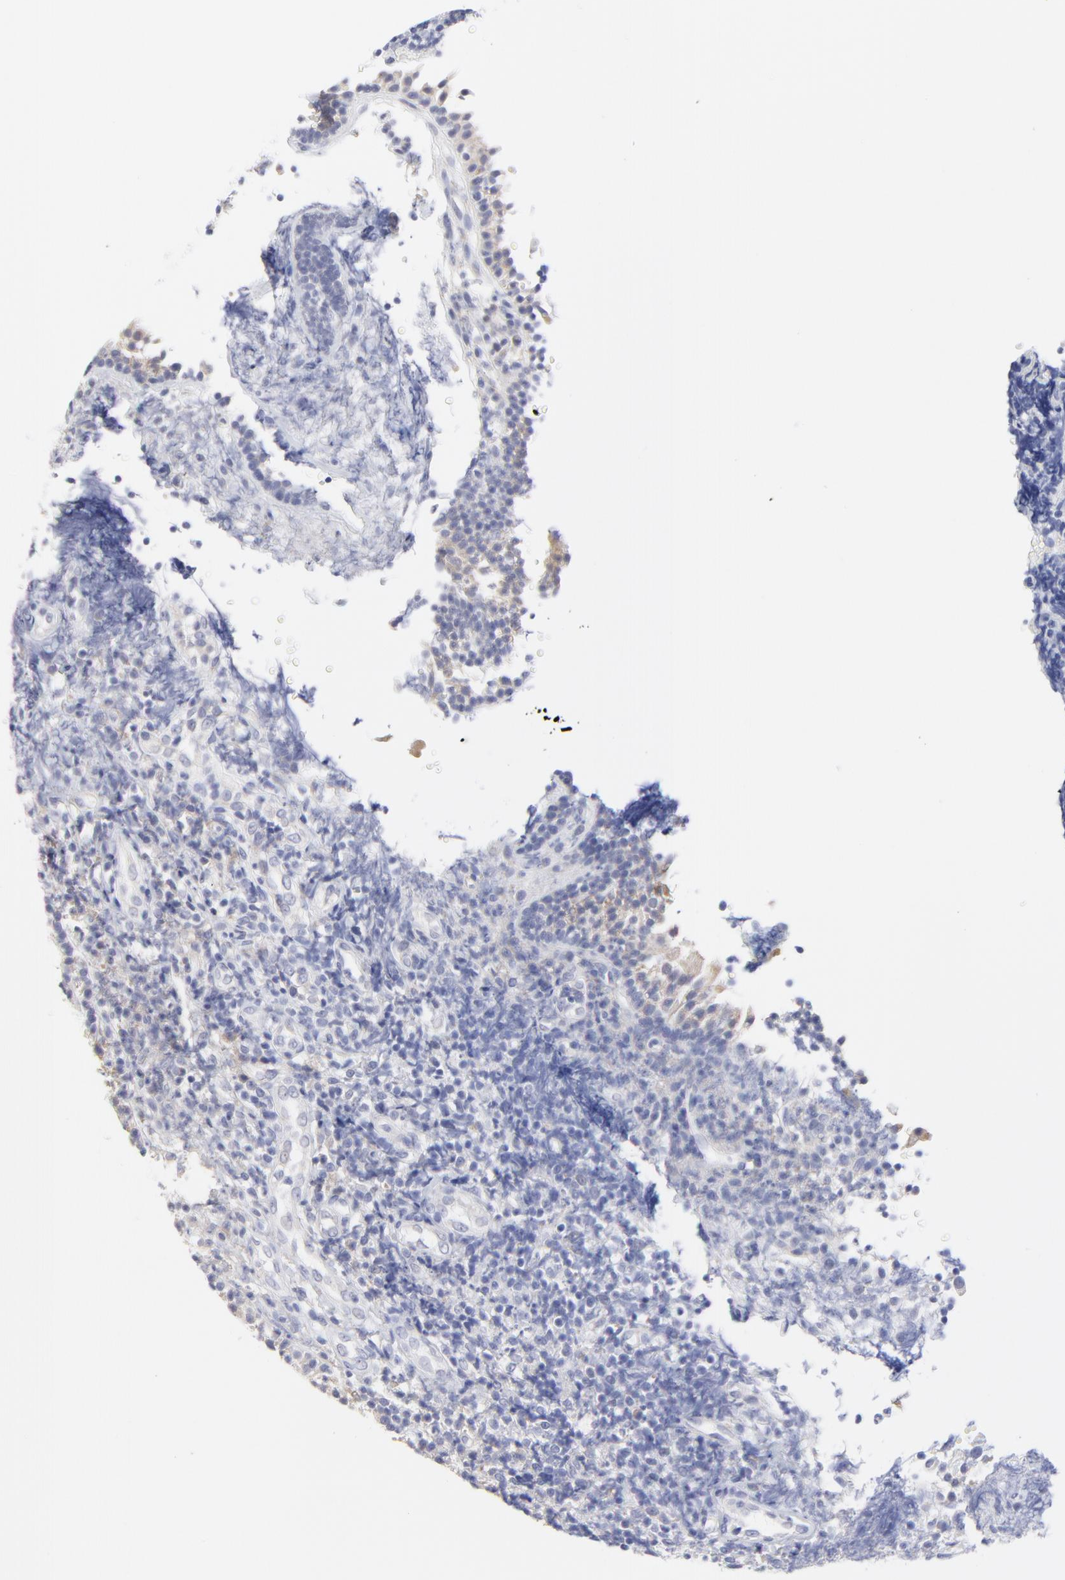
{"staining": {"intensity": "negative", "quantity": "none", "location": "none"}, "tissue": "tonsil", "cell_type": "Germinal center cells", "image_type": "normal", "snomed": [{"axis": "morphology", "description": "Normal tissue, NOS"}, {"axis": "topography", "description": "Tonsil"}], "caption": "IHC of benign human tonsil displays no expression in germinal center cells. (Stains: DAB (3,3'-diaminobenzidine) immunohistochemistry with hematoxylin counter stain, Microscopy: brightfield microscopy at high magnification).", "gene": "DUSP9", "patient": {"sex": "female", "age": 40}}